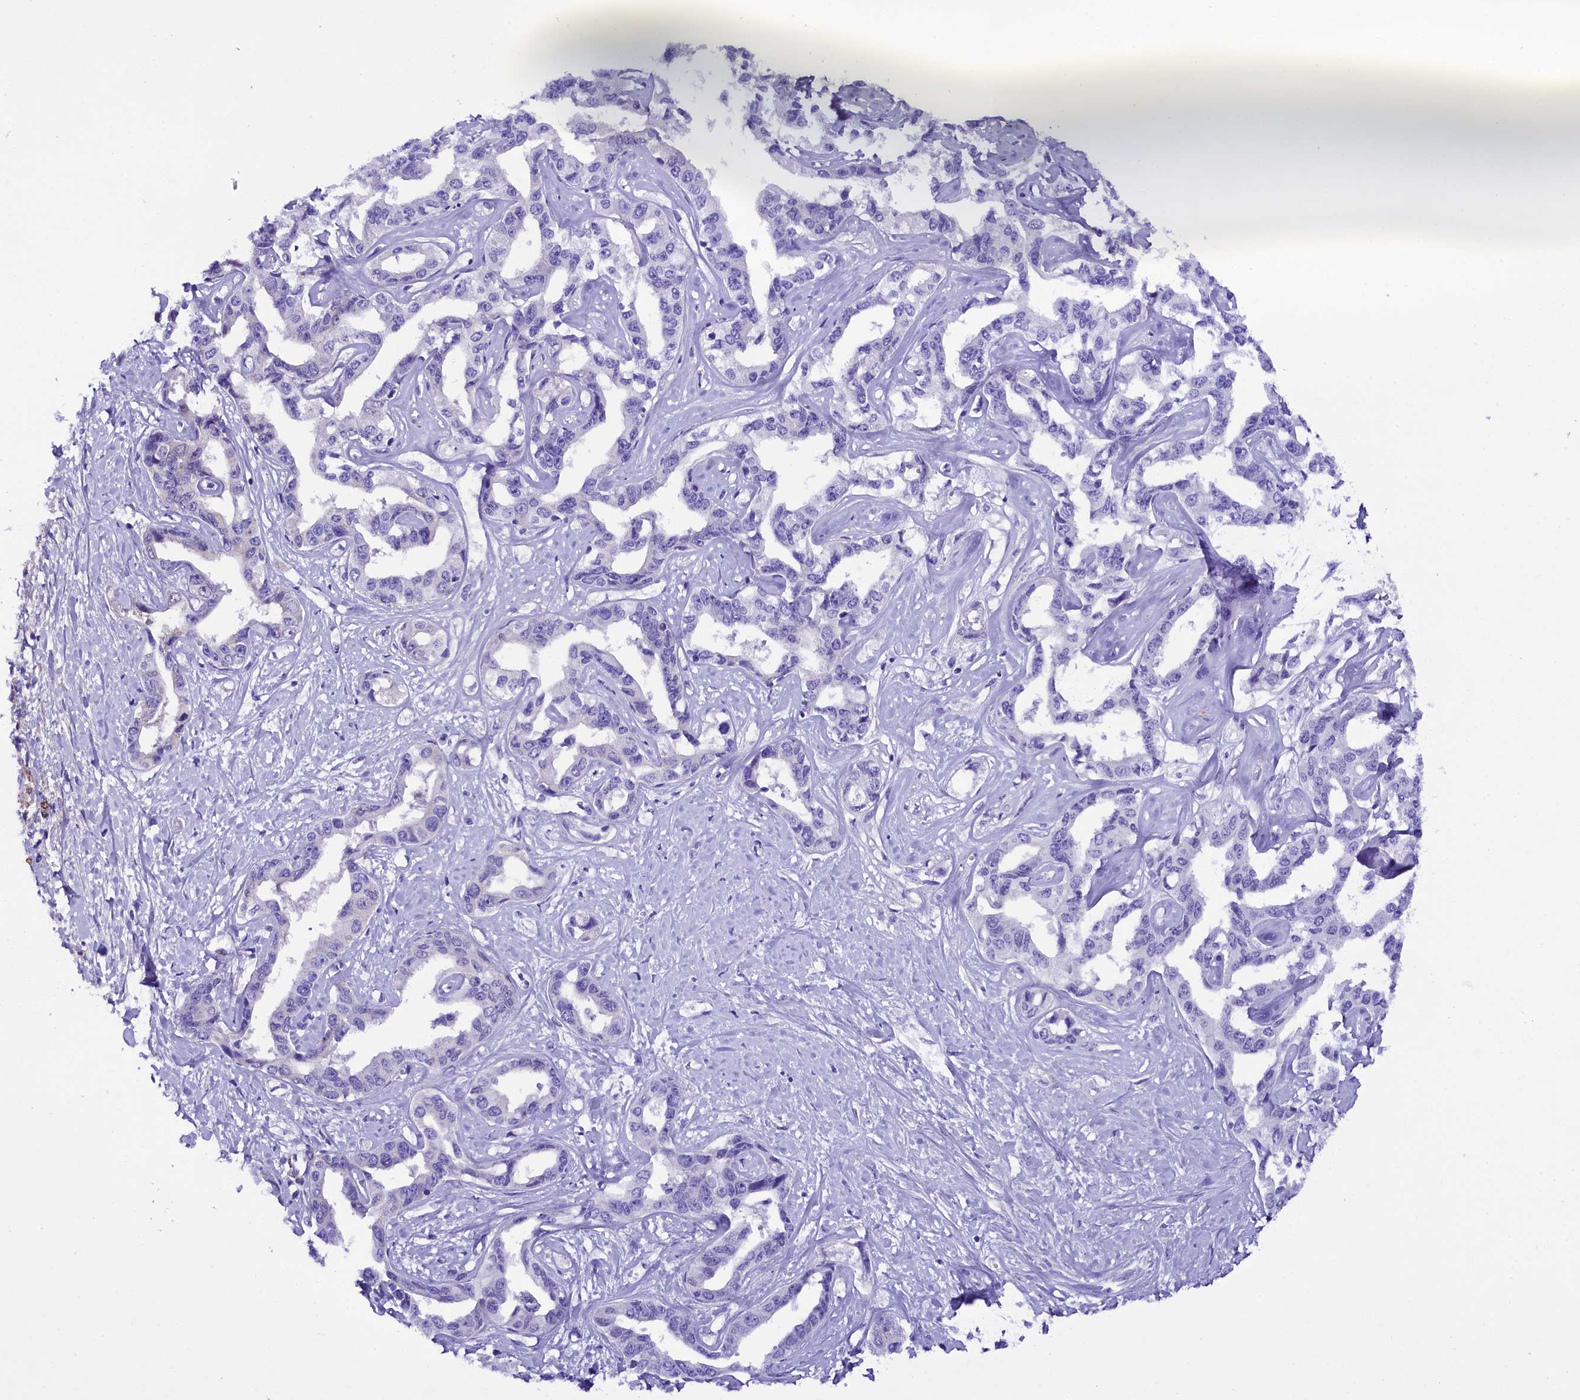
{"staining": {"intensity": "negative", "quantity": "none", "location": "none"}, "tissue": "liver cancer", "cell_type": "Tumor cells", "image_type": "cancer", "snomed": [{"axis": "morphology", "description": "Cholangiocarcinoma"}, {"axis": "topography", "description": "Liver"}], "caption": "Protein analysis of cholangiocarcinoma (liver) demonstrates no significant staining in tumor cells.", "gene": "SOD3", "patient": {"sex": "male", "age": 59}}